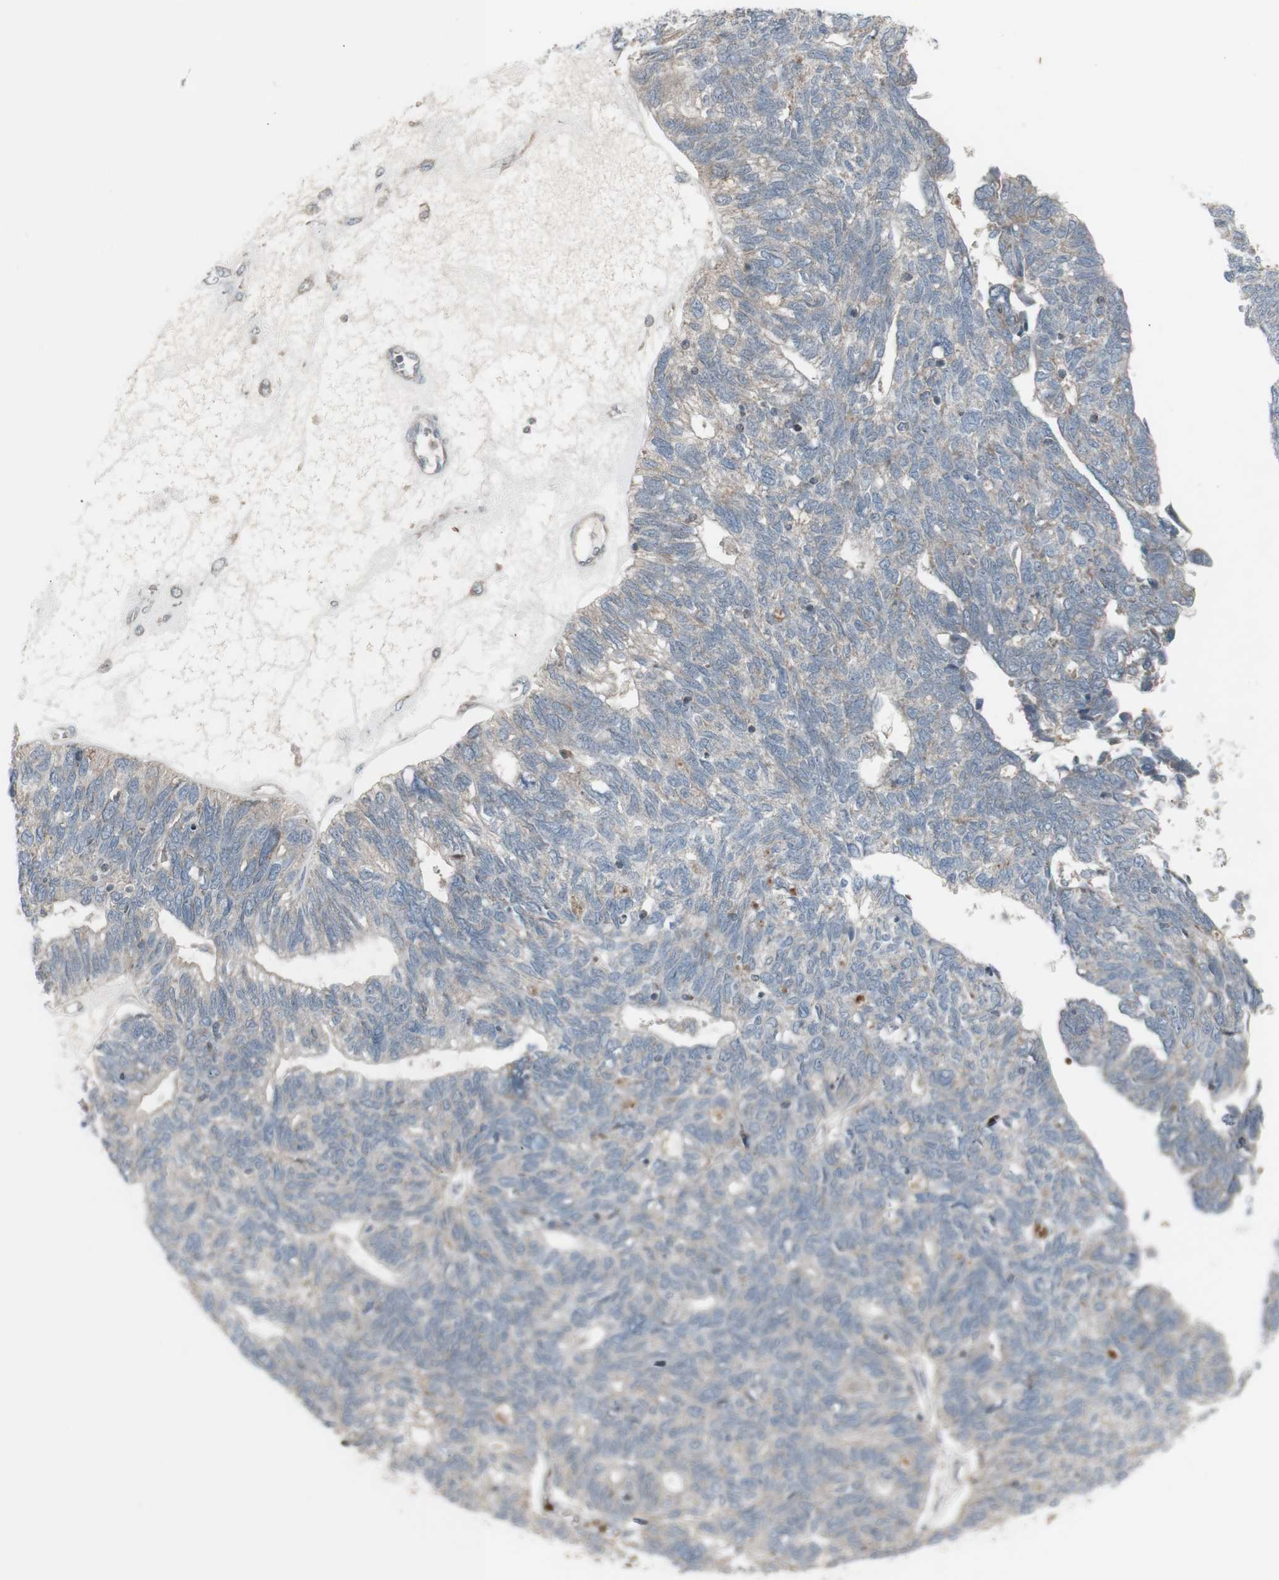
{"staining": {"intensity": "negative", "quantity": "none", "location": "none"}, "tissue": "ovarian cancer", "cell_type": "Tumor cells", "image_type": "cancer", "snomed": [{"axis": "morphology", "description": "Cystadenocarcinoma, serous, NOS"}, {"axis": "topography", "description": "Ovary"}], "caption": "The histopathology image exhibits no significant staining in tumor cells of ovarian cancer (serous cystadenocarcinoma).", "gene": "SHC1", "patient": {"sex": "female", "age": 79}}